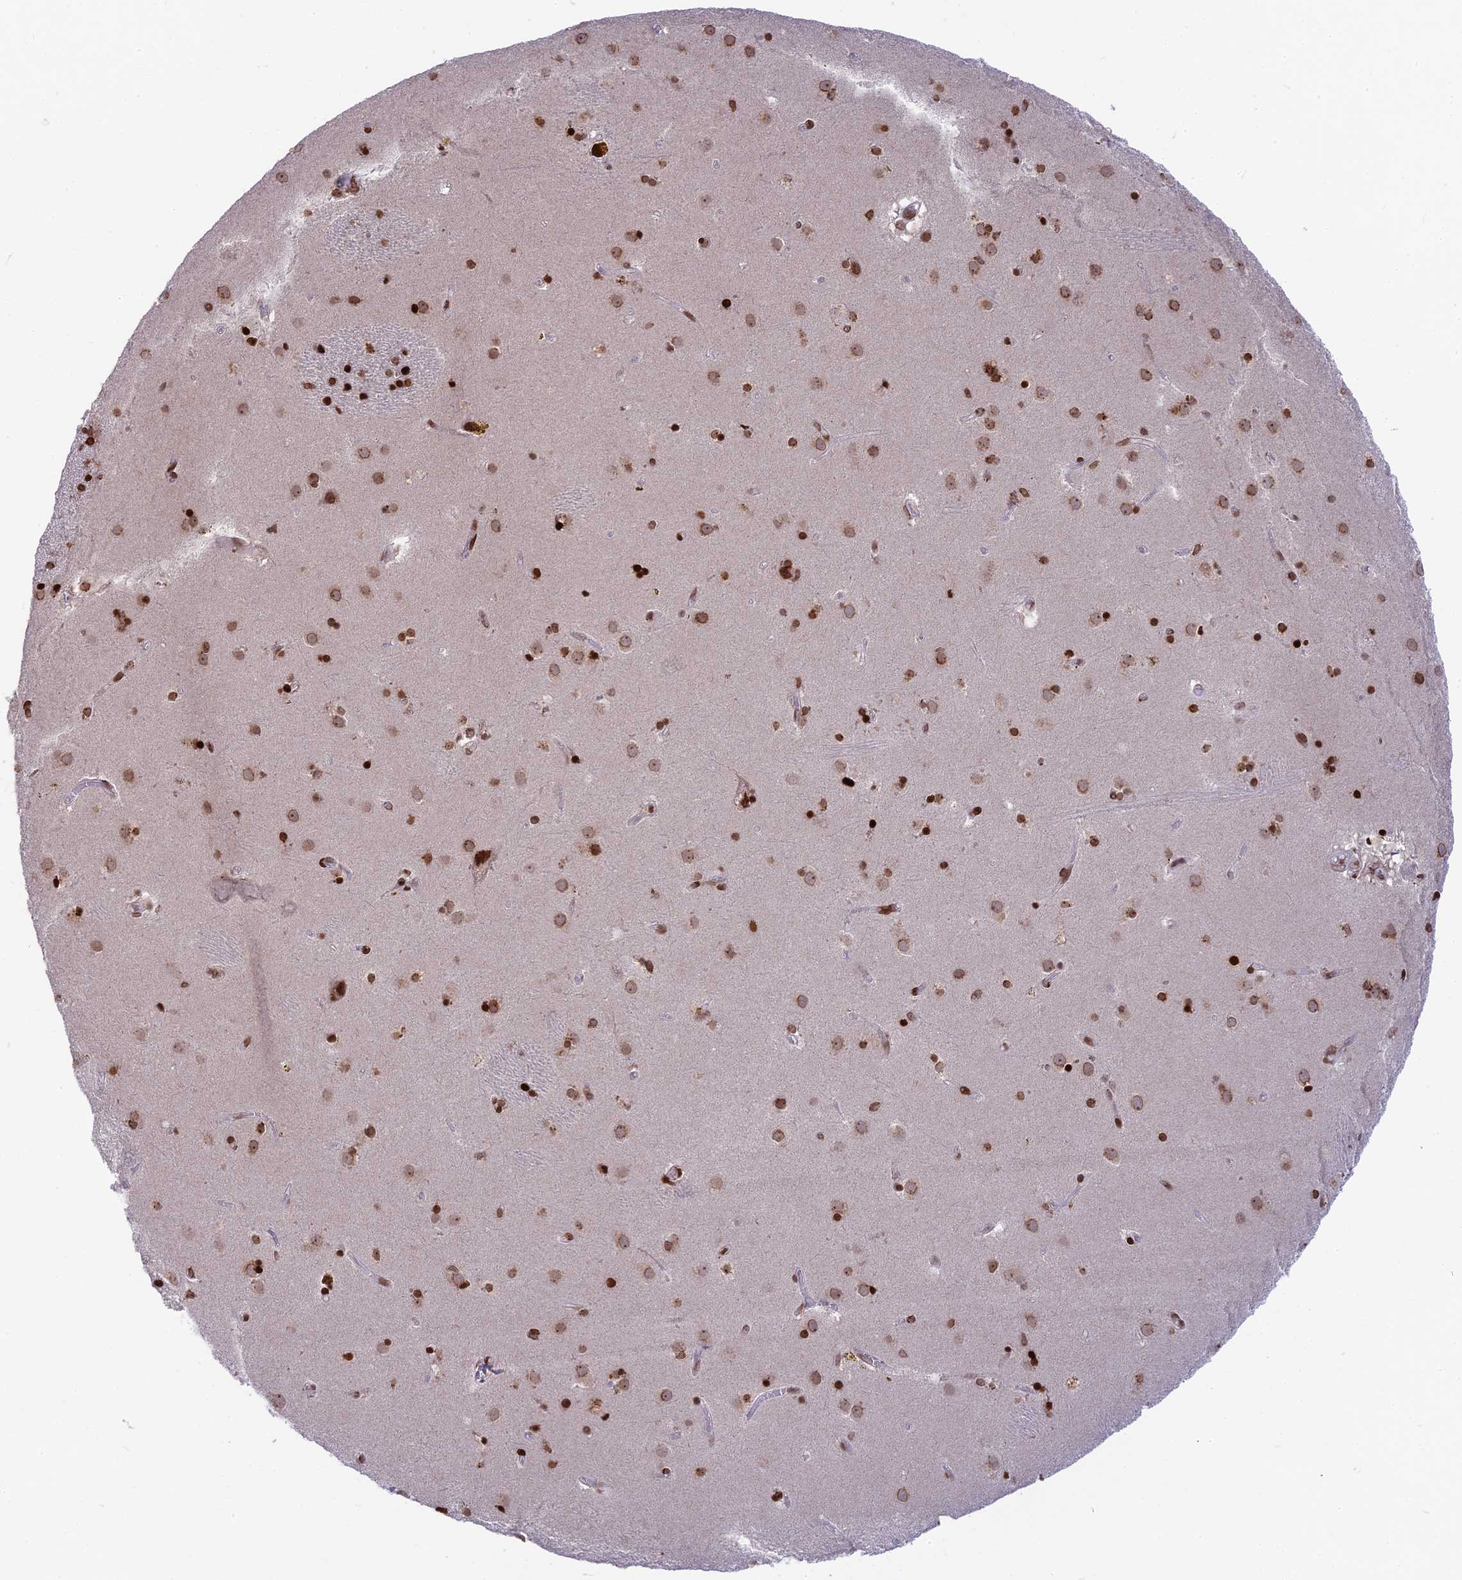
{"staining": {"intensity": "strong", "quantity": ">75%", "location": "nuclear"}, "tissue": "caudate", "cell_type": "Glial cells", "image_type": "normal", "snomed": [{"axis": "morphology", "description": "Normal tissue, NOS"}, {"axis": "topography", "description": "Lateral ventricle wall"}], "caption": "Strong nuclear positivity is appreciated in approximately >75% of glial cells in benign caudate. The protein is shown in brown color, while the nuclei are stained blue.", "gene": "TET2", "patient": {"sex": "male", "age": 70}}